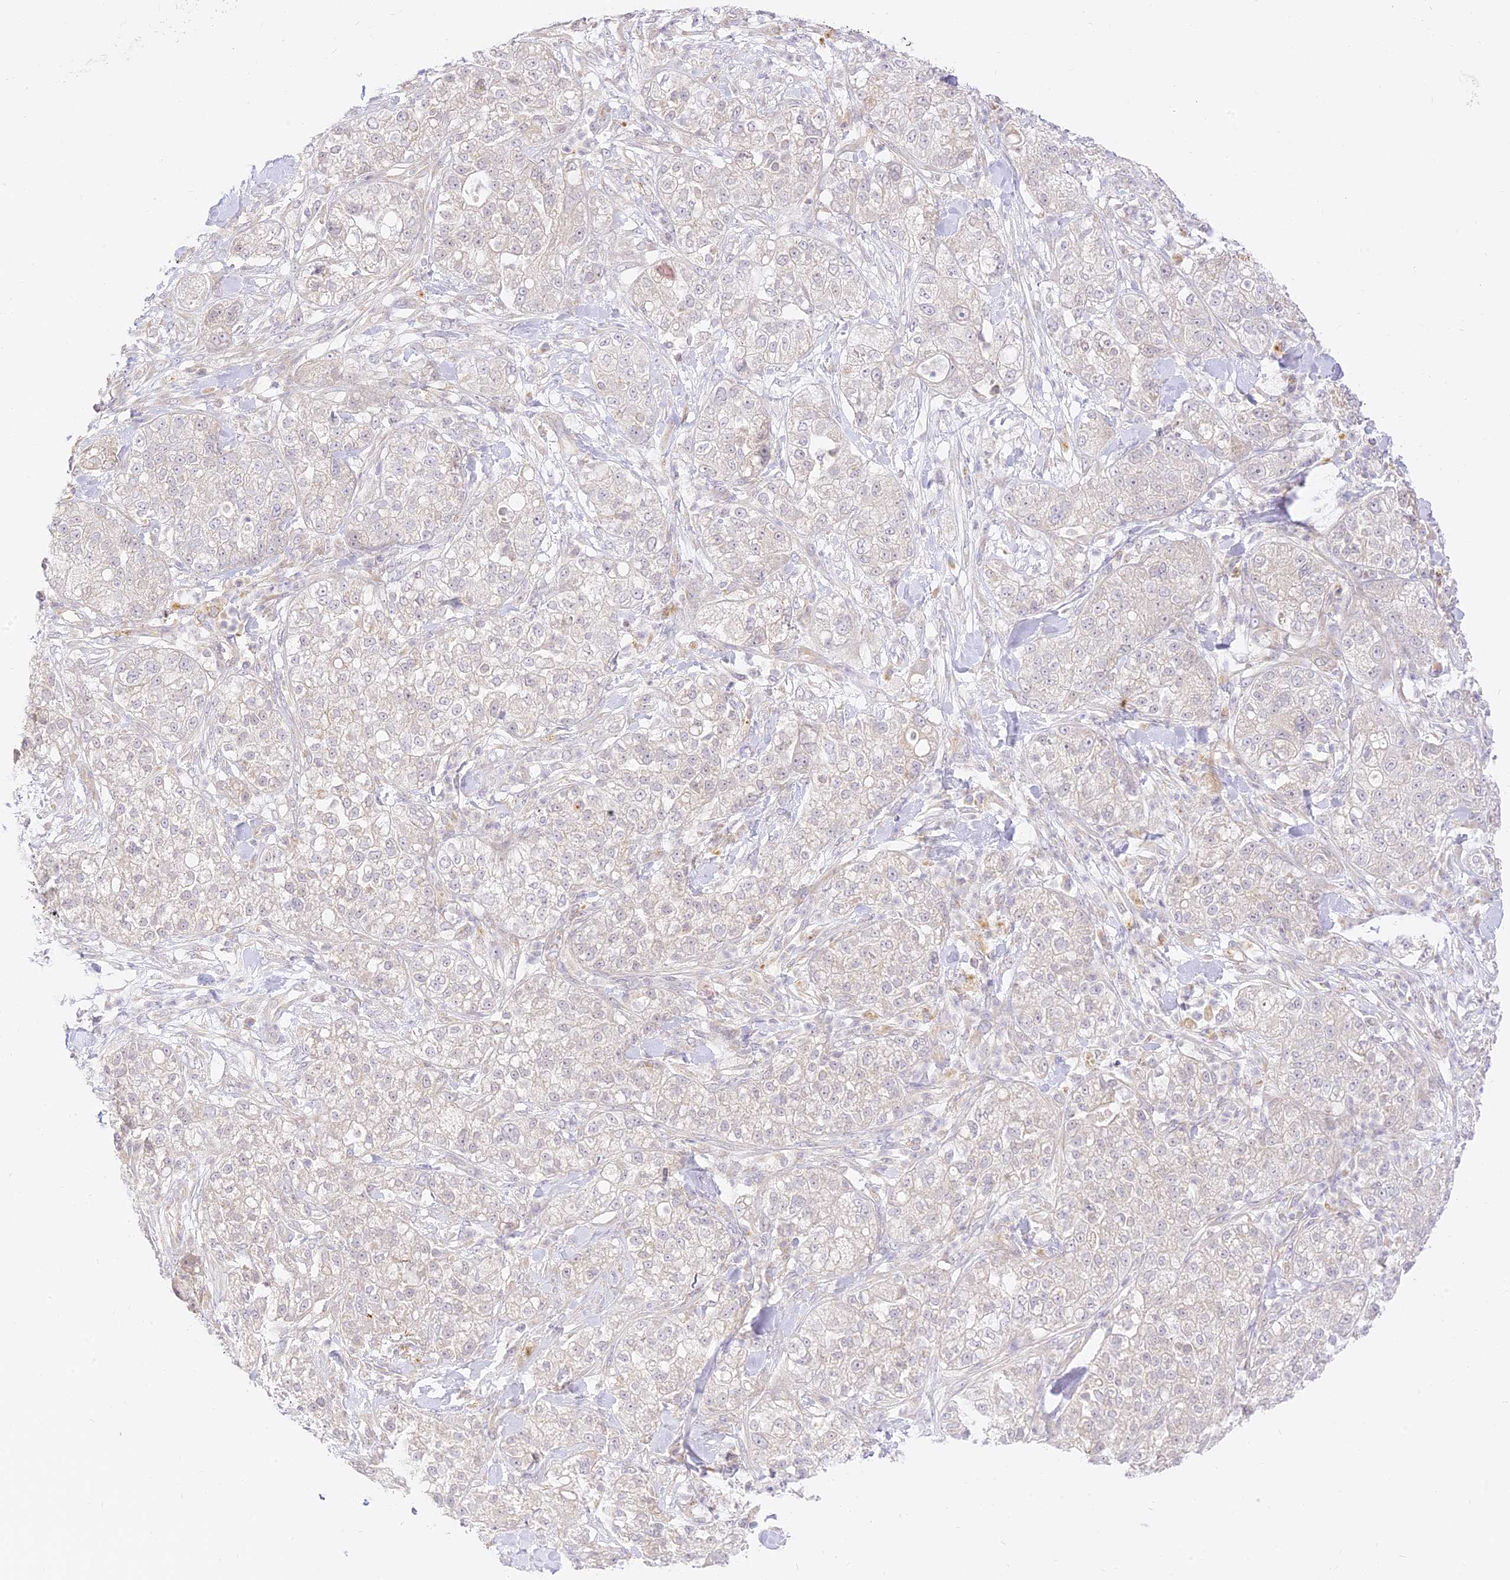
{"staining": {"intensity": "negative", "quantity": "none", "location": "none"}, "tissue": "pancreatic cancer", "cell_type": "Tumor cells", "image_type": "cancer", "snomed": [{"axis": "morphology", "description": "Adenocarcinoma, NOS"}, {"axis": "topography", "description": "Pancreas"}], "caption": "Protein analysis of pancreatic adenocarcinoma exhibits no significant positivity in tumor cells.", "gene": "LRRC15", "patient": {"sex": "female", "age": 78}}